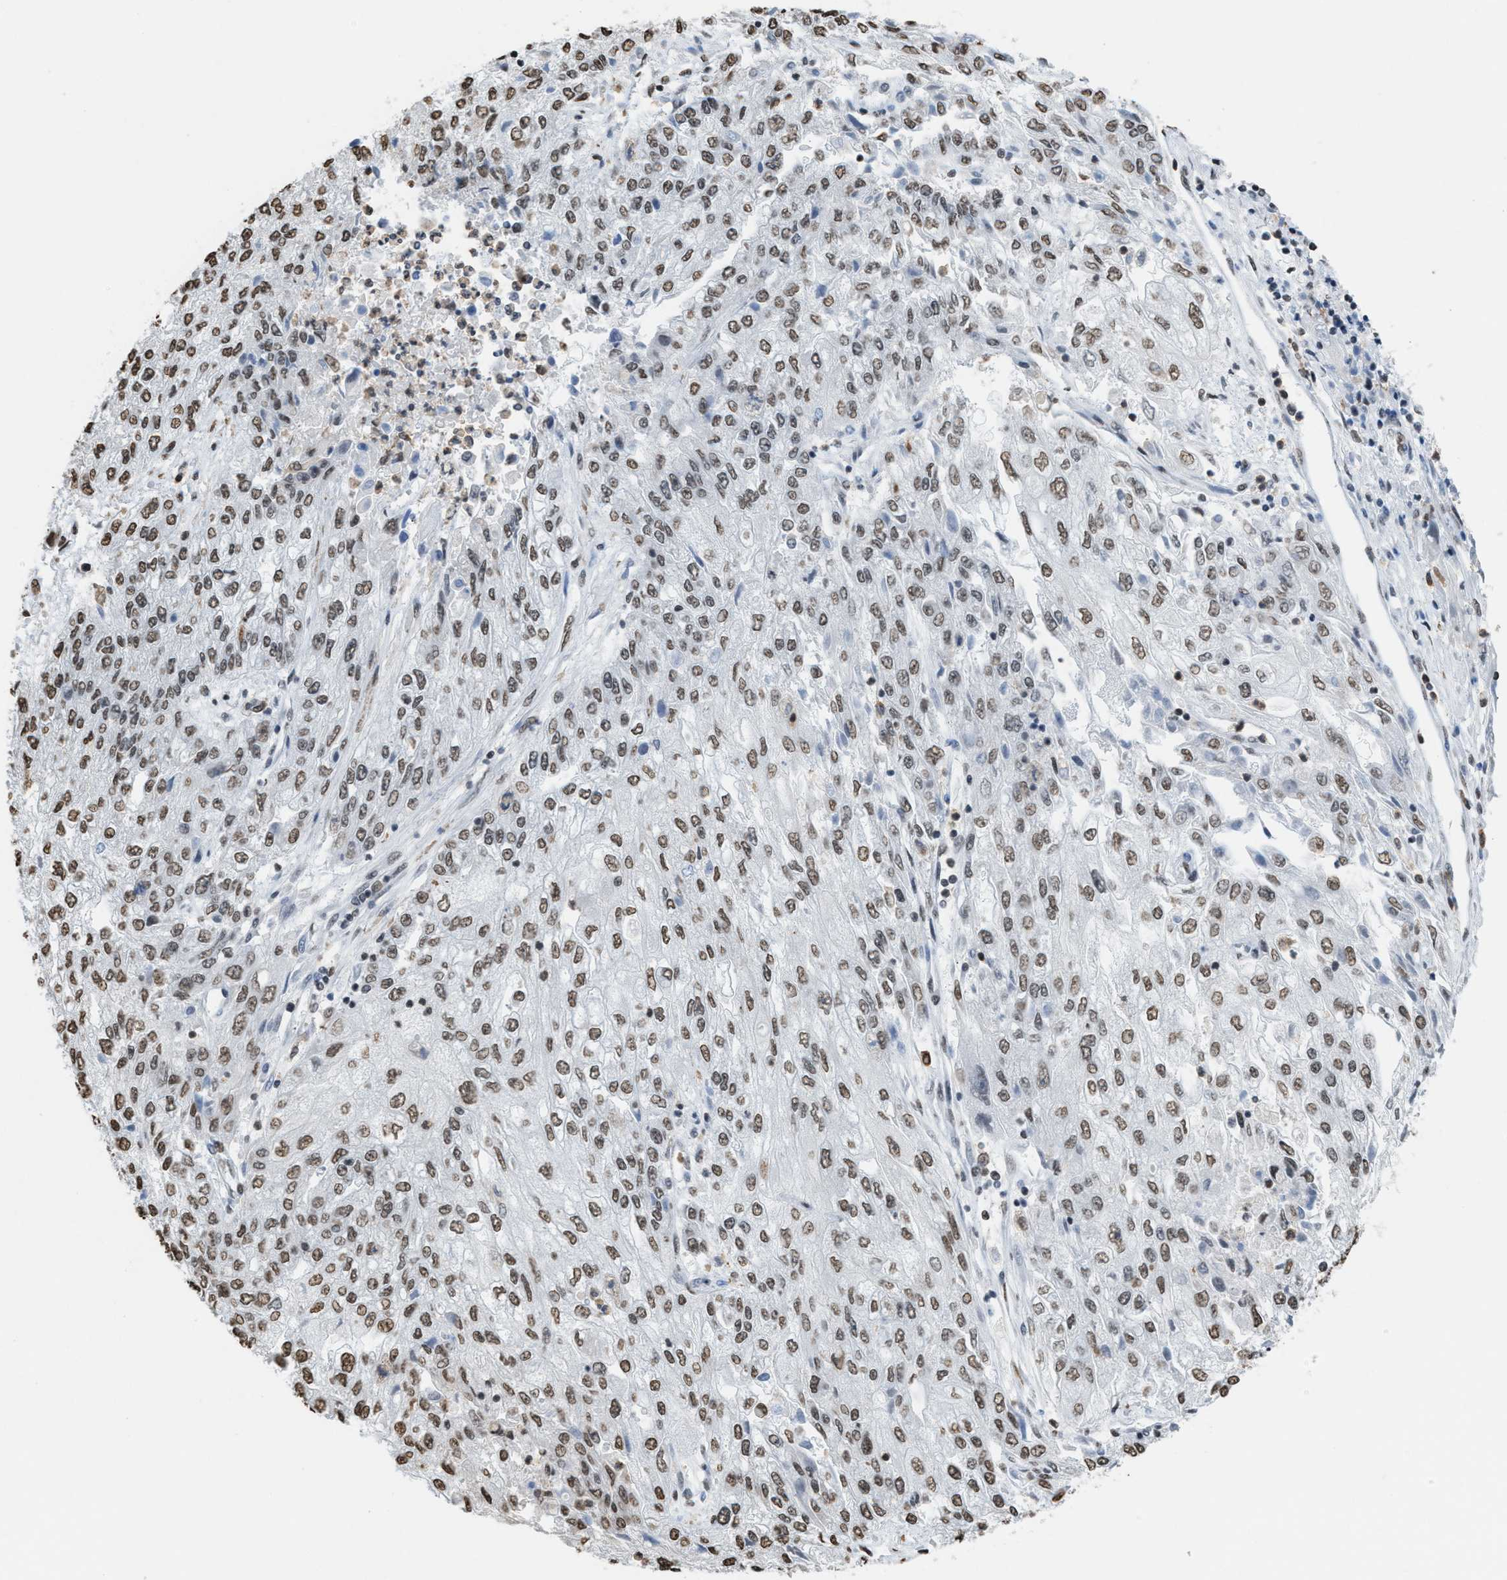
{"staining": {"intensity": "moderate", "quantity": ">75%", "location": "nuclear"}, "tissue": "endometrial cancer", "cell_type": "Tumor cells", "image_type": "cancer", "snomed": [{"axis": "morphology", "description": "Adenocarcinoma, NOS"}, {"axis": "topography", "description": "Endometrium"}], "caption": "Immunohistochemical staining of endometrial adenocarcinoma demonstrates medium levels of moderate nuclear protein staining in about >75% of tumor cells.", "gene": "NUP88", "patient": {"sex": "female", "age": 49}}